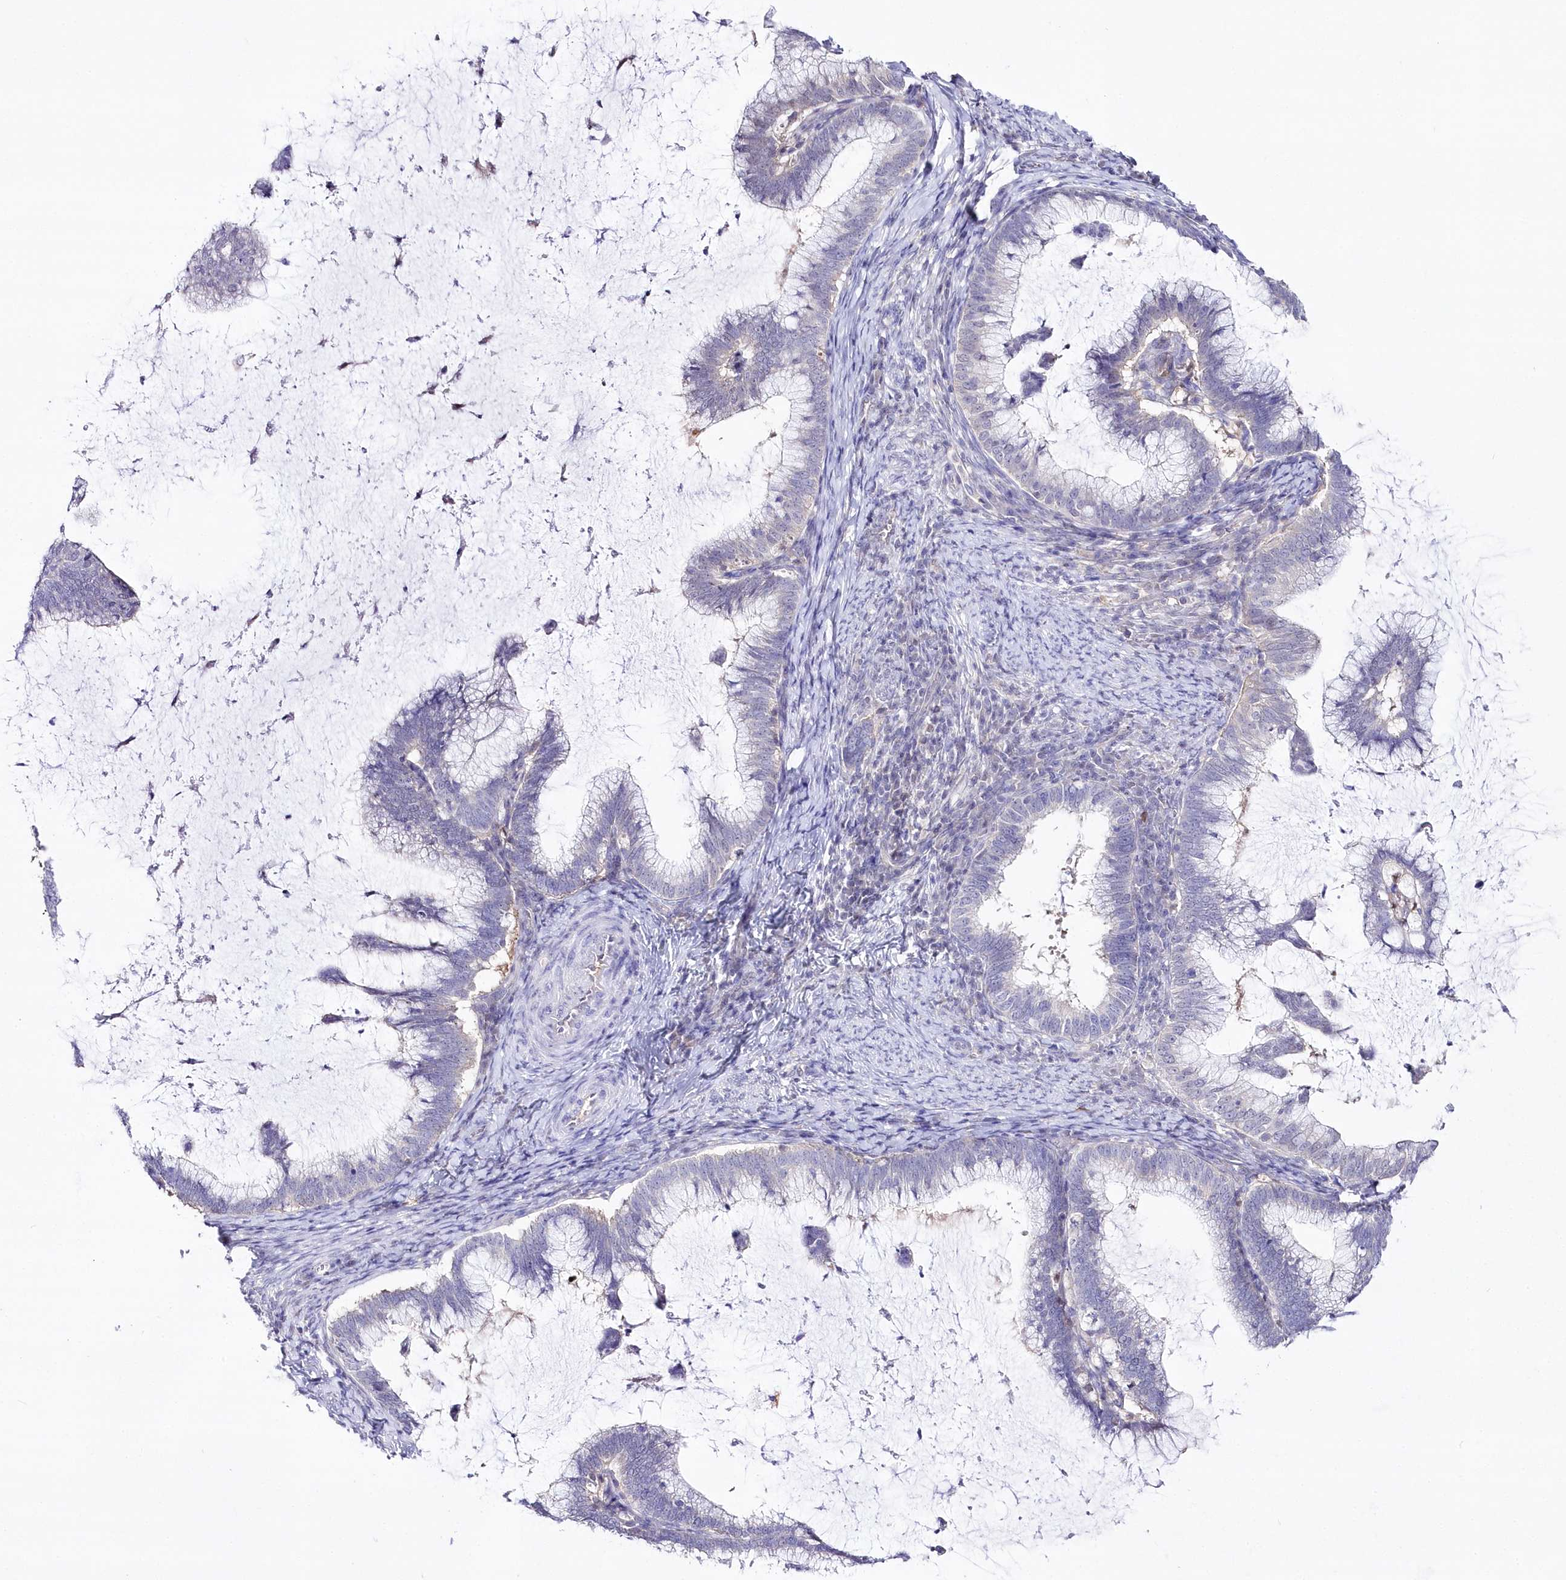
{"staining": {"intensity": "negative", "quantity": "none", "location": "none"}, "tissue": "cervical cancer", "cell_type": "Tumor cells", "image_type": "cancer", "snomed": [{"axis": "morphology", "description": "Adenocarcinoma, NOS"}, {"axis": "topography", "description": "Cervix"}], "caption": "This is a histopathology image of immunohistochemistry (IHC) staining of cervical cancer, which shows no positivity in tumor cells.", "gene": "UBA6", "patient": {"sex": "female", "age": 36}}